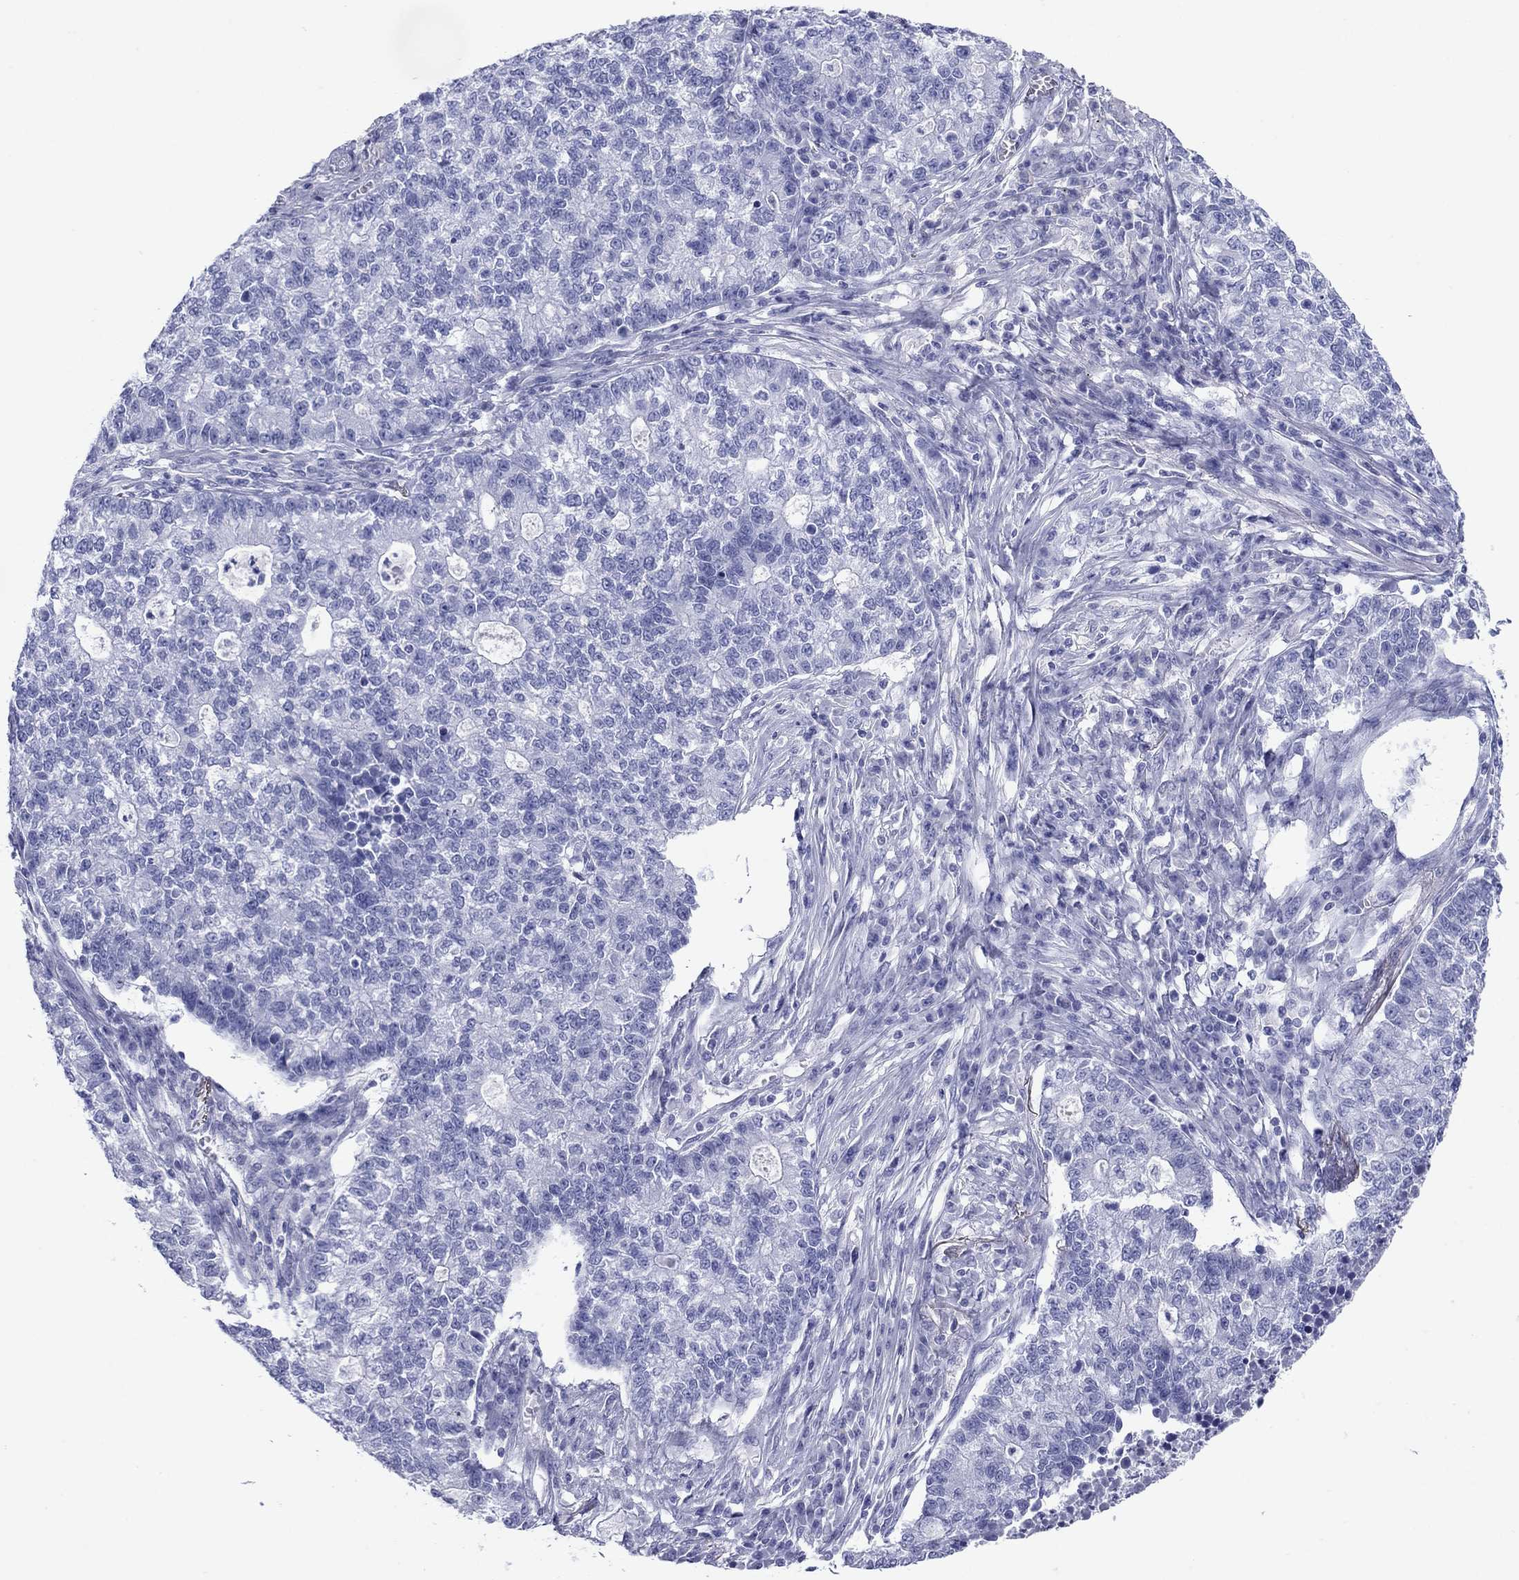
{"staining": {"intensity": "negative", "quantity": "none", "location": "none"}, "tissue": "lung cancer", "cell_type": "Tumor cells", "image_type": "cancer", "snomed": [{"axis": "morphology", "description": "Adenocarcinoma, NOS"}, {"axis": "topography", "description": "Lung"}], "caption": "Protein analysis of lung adenocarcinoma displays no significant staining in tumor cells.", "gene": "ATP4A", "patient": {"sex": "male", "age": 57}}